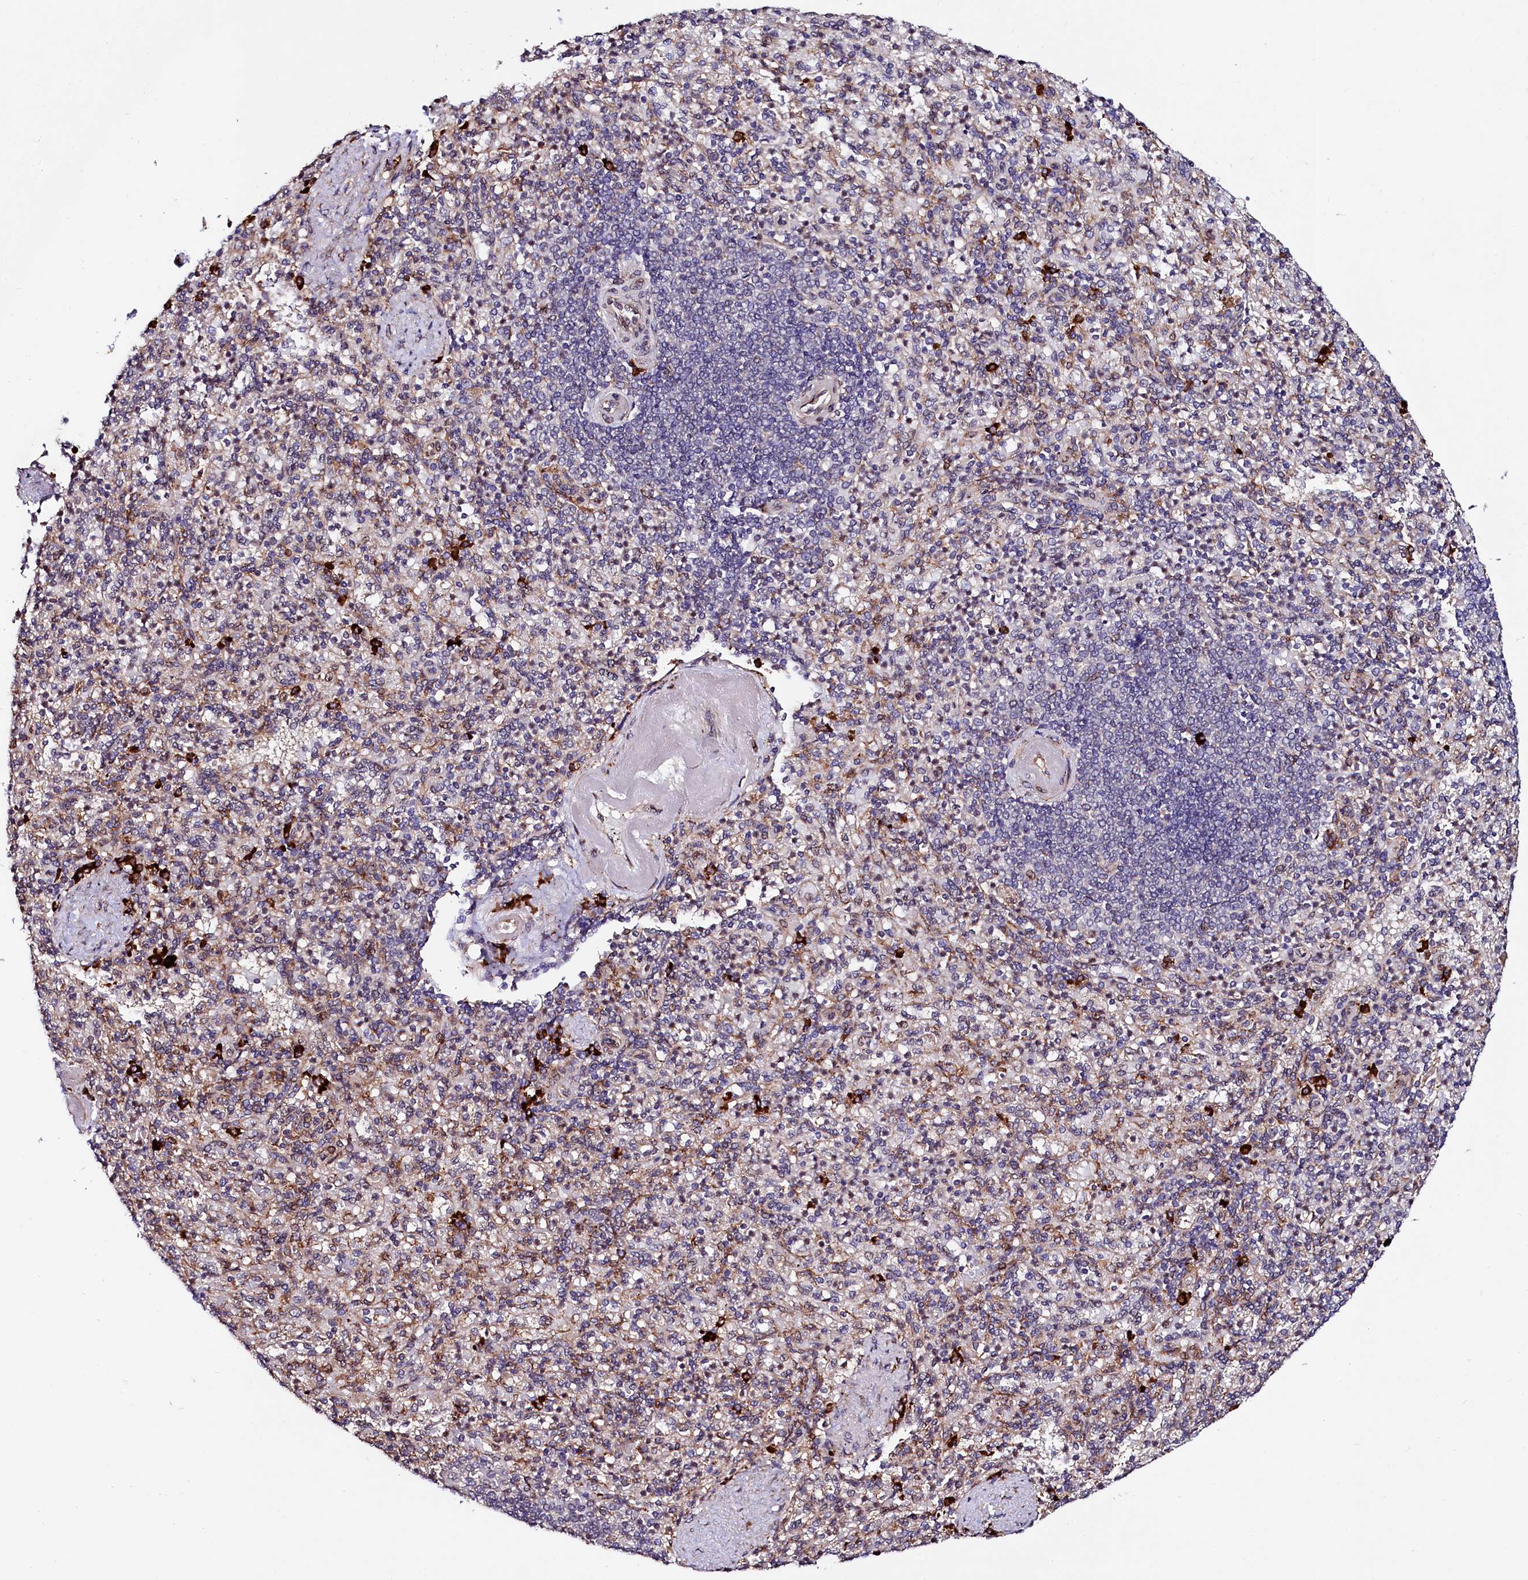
{"staining": {"intensity": "moderate", "quantity": "<25%", "location": "cytoplasmic/membranous"}, "tissue": "spleen", "cell_type": "Cells in red pulp", "image_type": "normal", "snomed": [{"axis": "morphology", "description": "Normal tissue, NOS"}, {"axis": "topography", "description": "Spleen"}], "caption": "About <25% of cells in red pulp in unremarkable human spleen reveal moderate cytoplasmic/membranous protein positivity as visualized by brown immunohistochemical staining.", "gene": "C5orf15", "patient": {"sex": "female", "age": 74}}